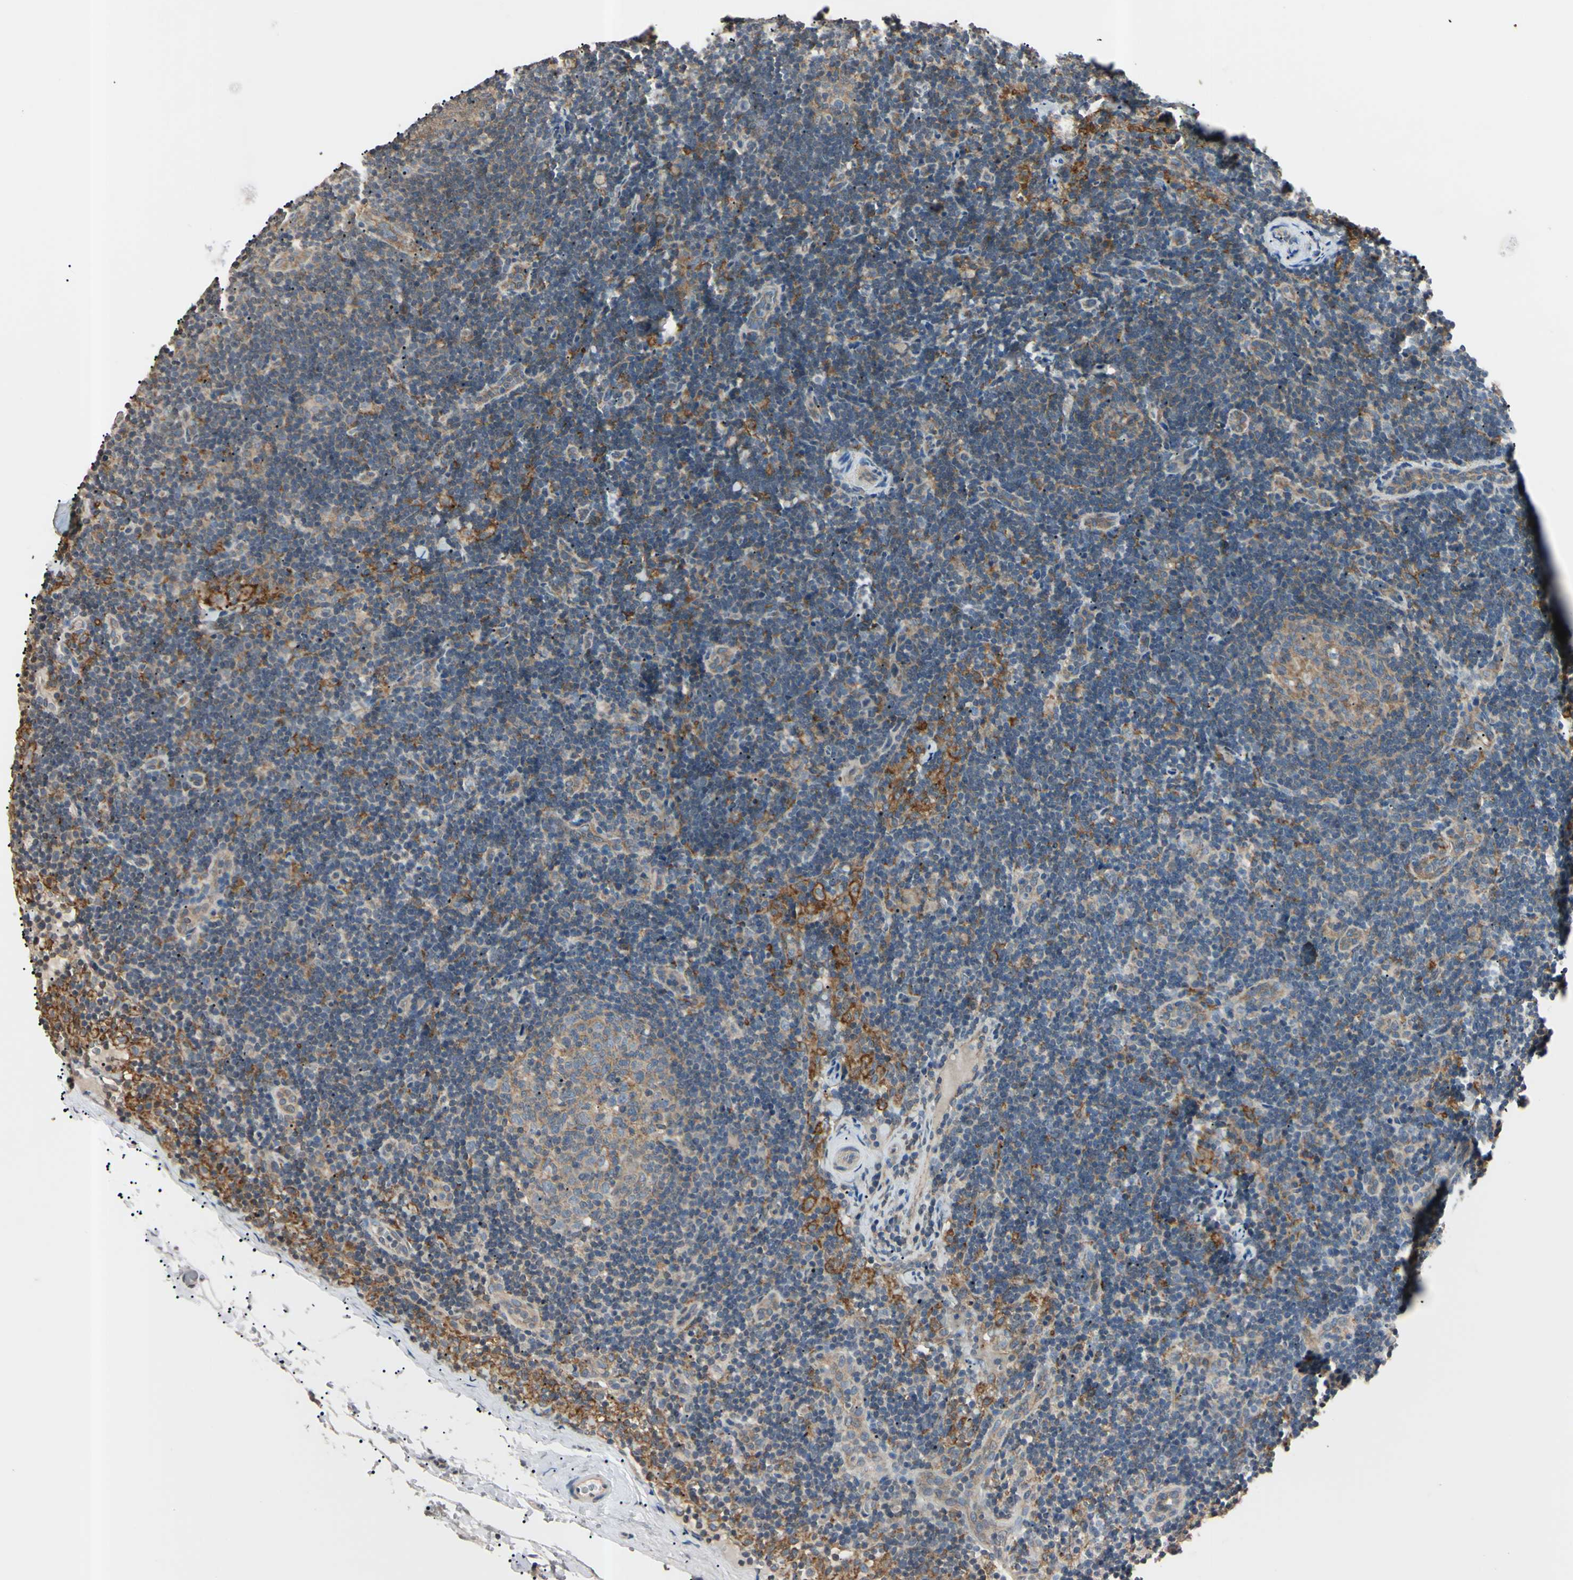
{"staining": {"intensity": "weak", "quantity": "25%-75%", "location": "cytoplasmic/membranous"}, "tissue": "lymph node", "cell_type": "Germinal center cells", "image_type": "normal", "snomed": [{"axis": "morphology", "description": "Normal tissue, NOS"}, {"axis": "topography", "description": "Lymph node"}], "caption": "Brown immunohistochemical staining in benign human lymph node reveals weak cytoplasmic/membranous expression in about 25%-75% of germinal center cells.", "gene": "EPN1", "patient": {"sex": "female", "age": 14}}